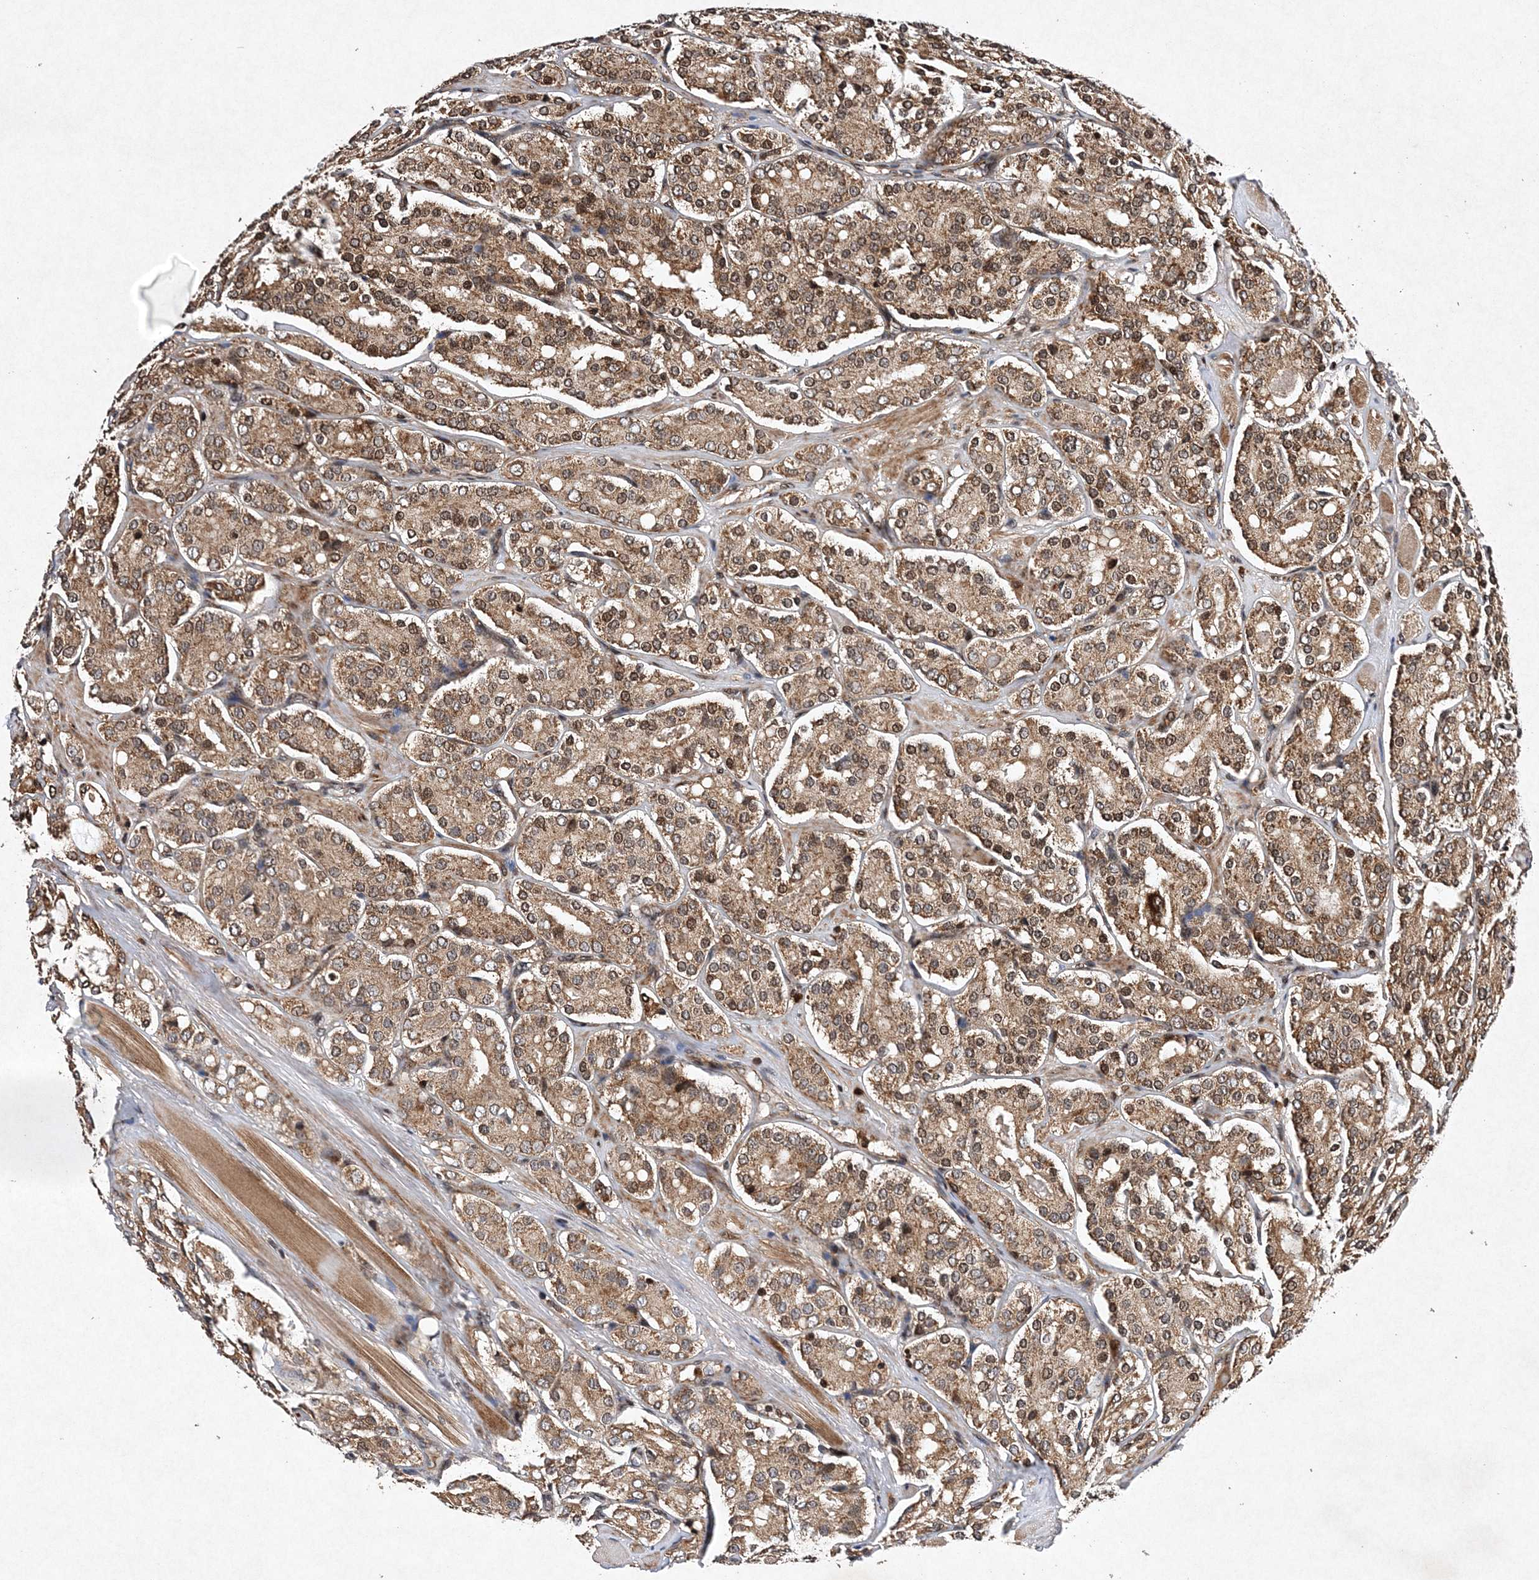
{"staining": {"intensity": "moderate", "quantity": ">75%", "location": "cytoplasmic/membranous,nuclear"}, "tissue": "prostate cancer", "cell_type": "Tumor cells", "image_type": "cancer", "snomed": [{"axis": "morphology", "description": "Adenocarcinoma, High grade"}, {"axis": "topography", "description": "Prostate"}], "caption": "Moderate cytoplasmic/membranous and nuclear staining for a protein is appreciated in approximately >75% of tumor cells of prostate cancer (adenocarcinoma (high-grade)) using IHC.", "gene": "PROSER1", "patient": {"sex": "male", "age": 65}}